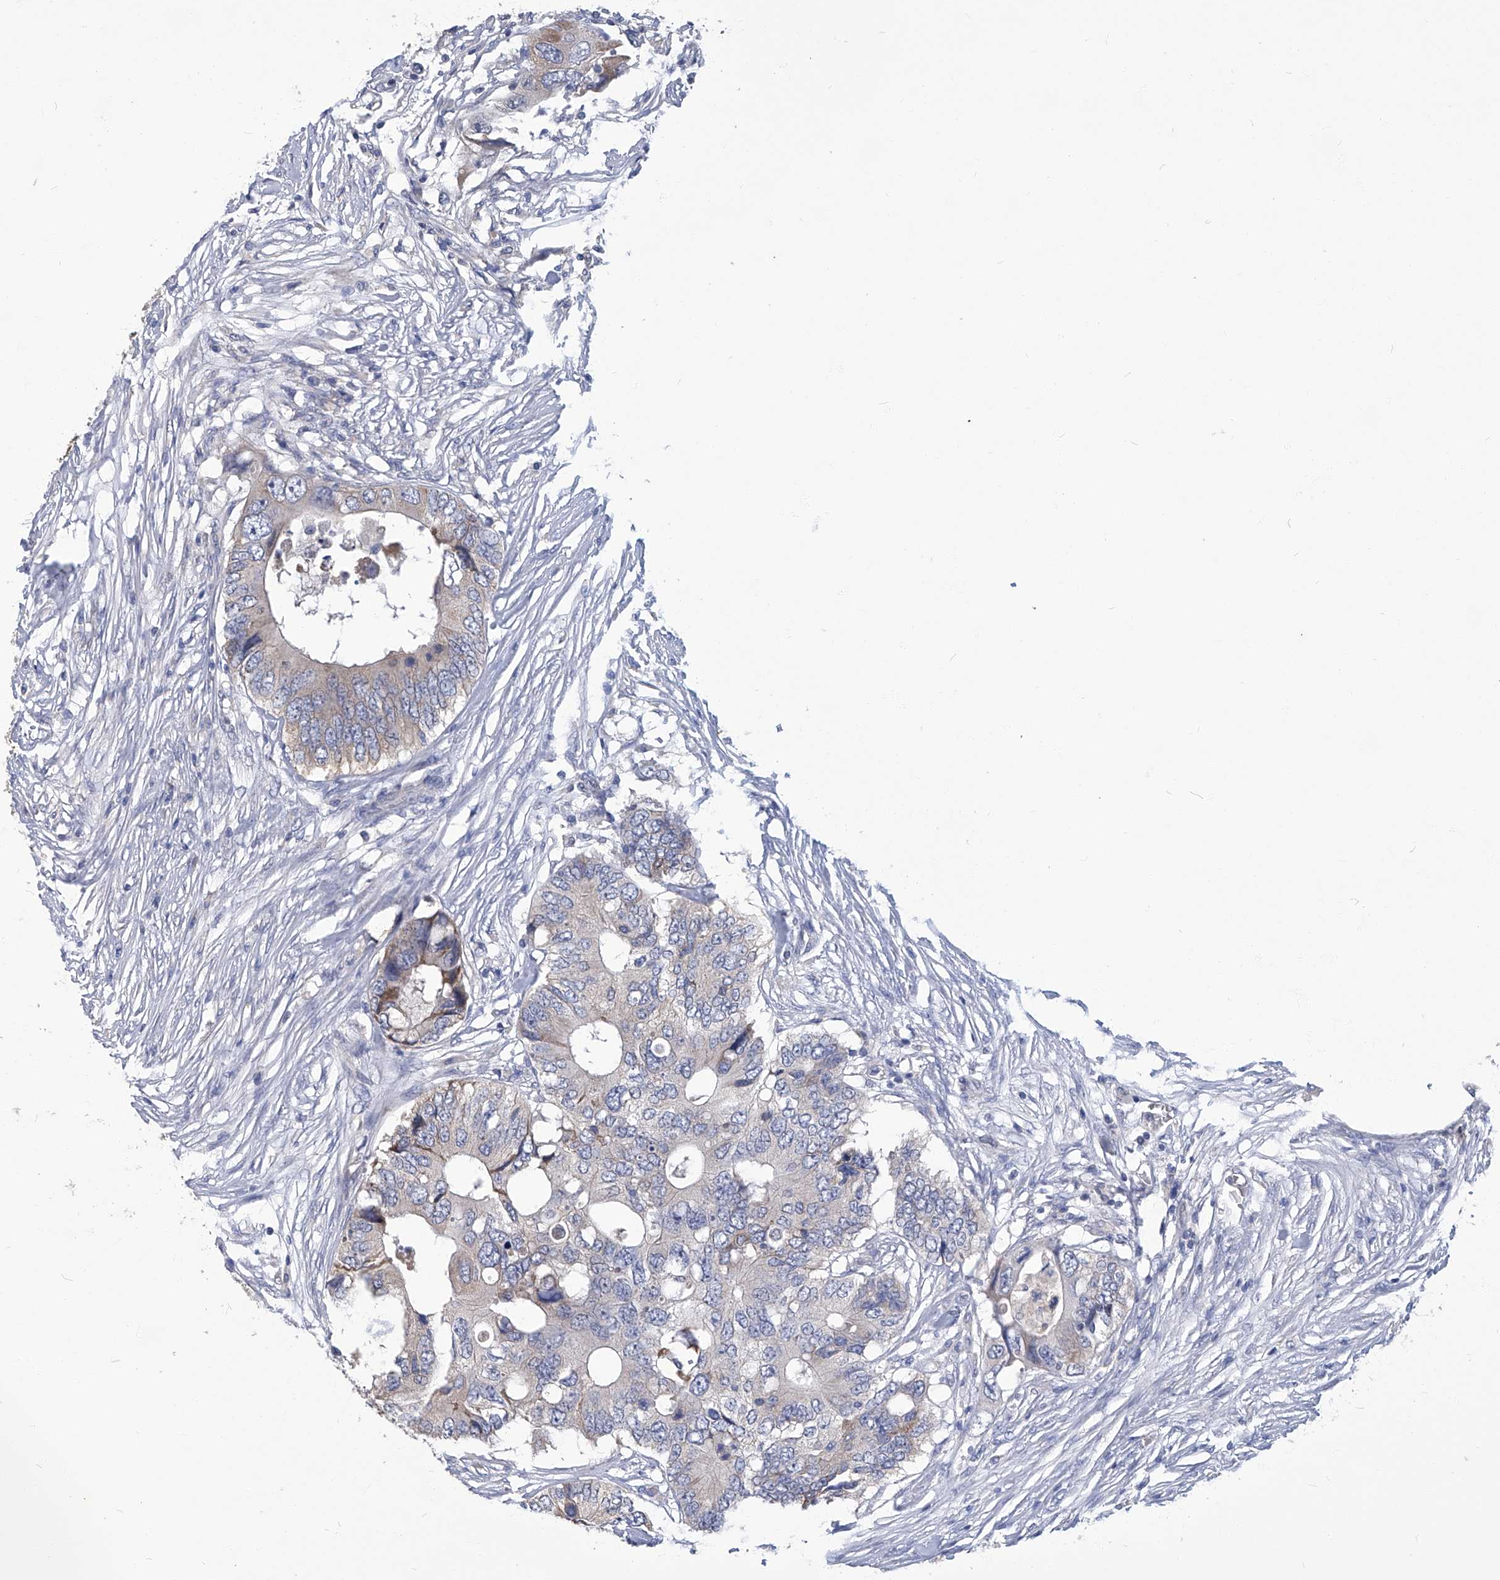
{"staining": {"intensity": "moderate", "quantity": "<25%", "location": "cytoplasmic/membranous"}, "tissue": "colorectal cancer", "cell_type": "Tumor cells", "image_type": "cancer", "snomed": [{"axis": "morphology", "description": "Adenocarcinoma, NOS"}, {"axis": "topography", "description": "Colon"}], "caption": "Protein analysis of adenocarcinoma (colorectal) tissue shows moderate cytoplasmic/membranous expression in about <25% of tumor cells.", "gene": "TGFBR1", "patient": {"sex": "male", "age": 71}}